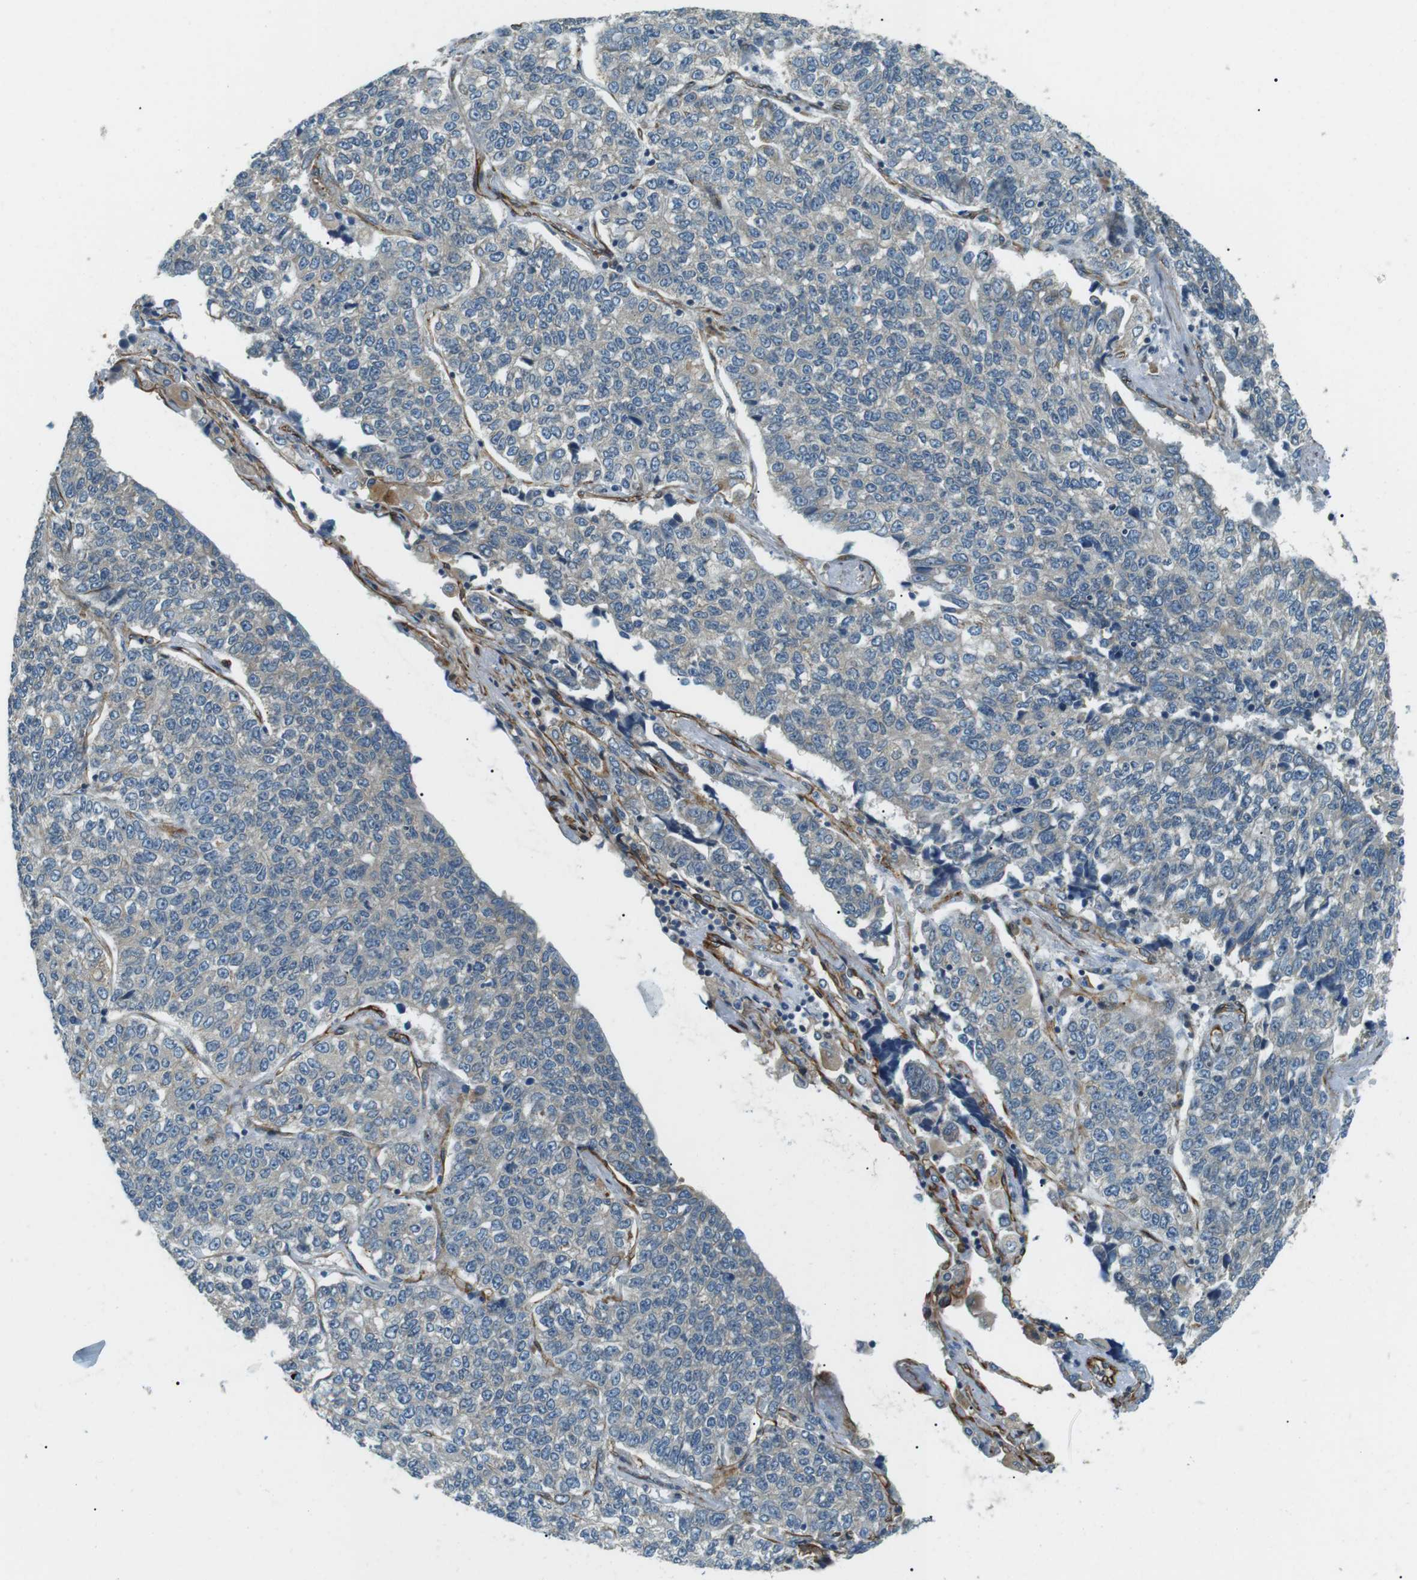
{"staining": {"intensity": "negative", "quantity": "none", "location": "none"}, "tissue": "lung cancer", "cell_type": "Tumor cells", "image_type": "cancer", "snomed": [{"axis": "morphology", "description": "Adenocarcinoma, NOS"}, {"axis": "topography", "description": "Lung"}], "caption": "Image shows no significant protein expression in tumor cells of lung cancer (adenocarcinoma). (DAB (3,3'-diaminobenzidine) immunohistochemistry visualized using brightfield microscopy, high magnification).", "gene": "ODR4", "patient": {"sex": "male", "age": 49}}